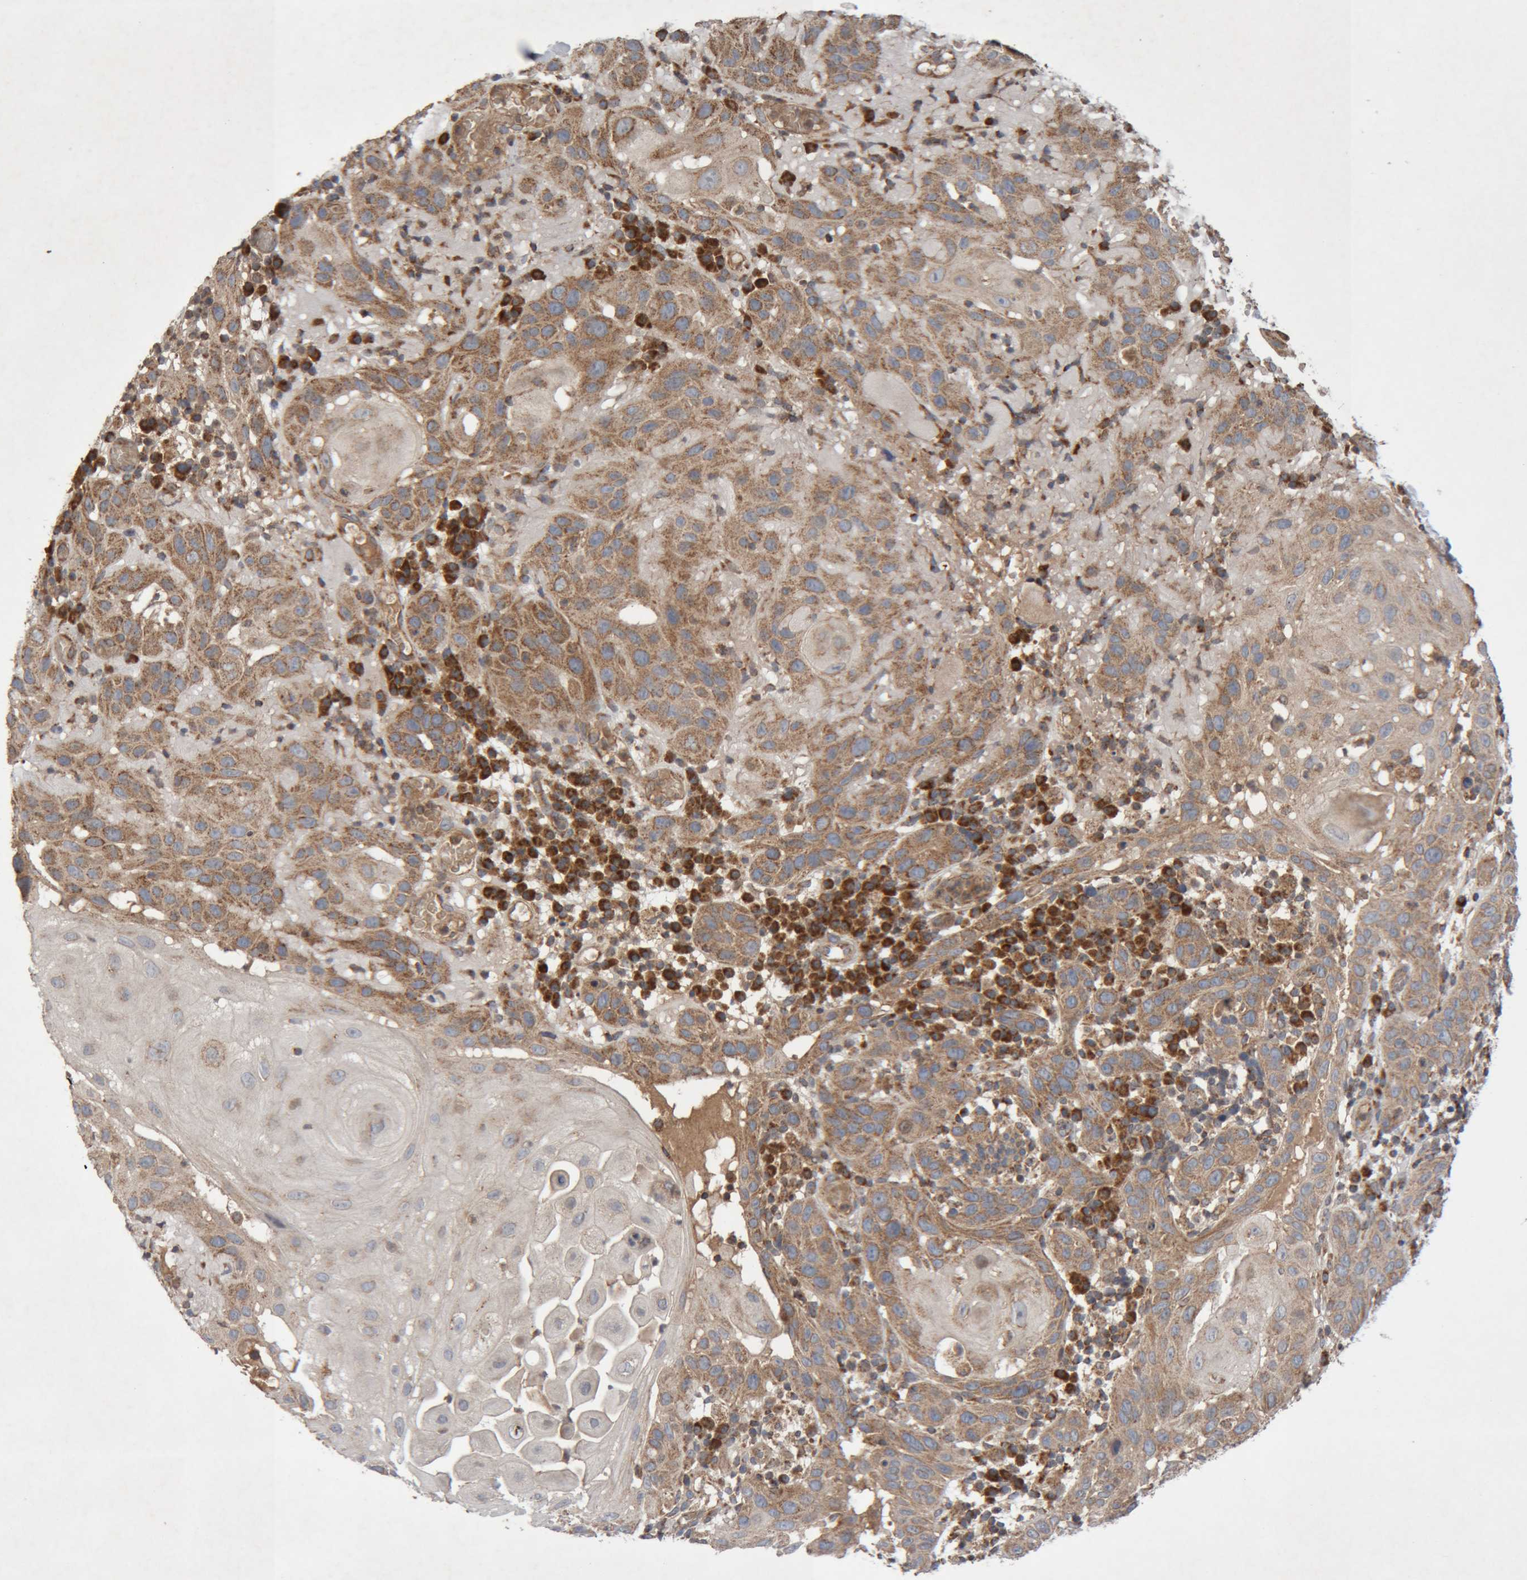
{"staining": {"intensity": "moderate", "quantity": ">75%", "location": "cytoplasmic/membranous"}, "tissue": "skin cancer", "cell_type": "Tumor cells", "image_type": "cancer", "snomed": [{"axis": "morphology", "description": "Normal tissue, NOS"}, {"axis": "morphology", "description": "Squamous cell carcinoma, NOS"}, {"axis": "topography", "description": "Skin"}], "caption": "A histopathology image of human squamous cell carcinoma (skin) stained for a protein demonstrates moderate cytoplasmic/membranous brown staining in tumor cells. (IHC, brightfield microscopy, high magnification).", "gene": "KIF21B", "patient": {"sex": "female", "age": 96}}